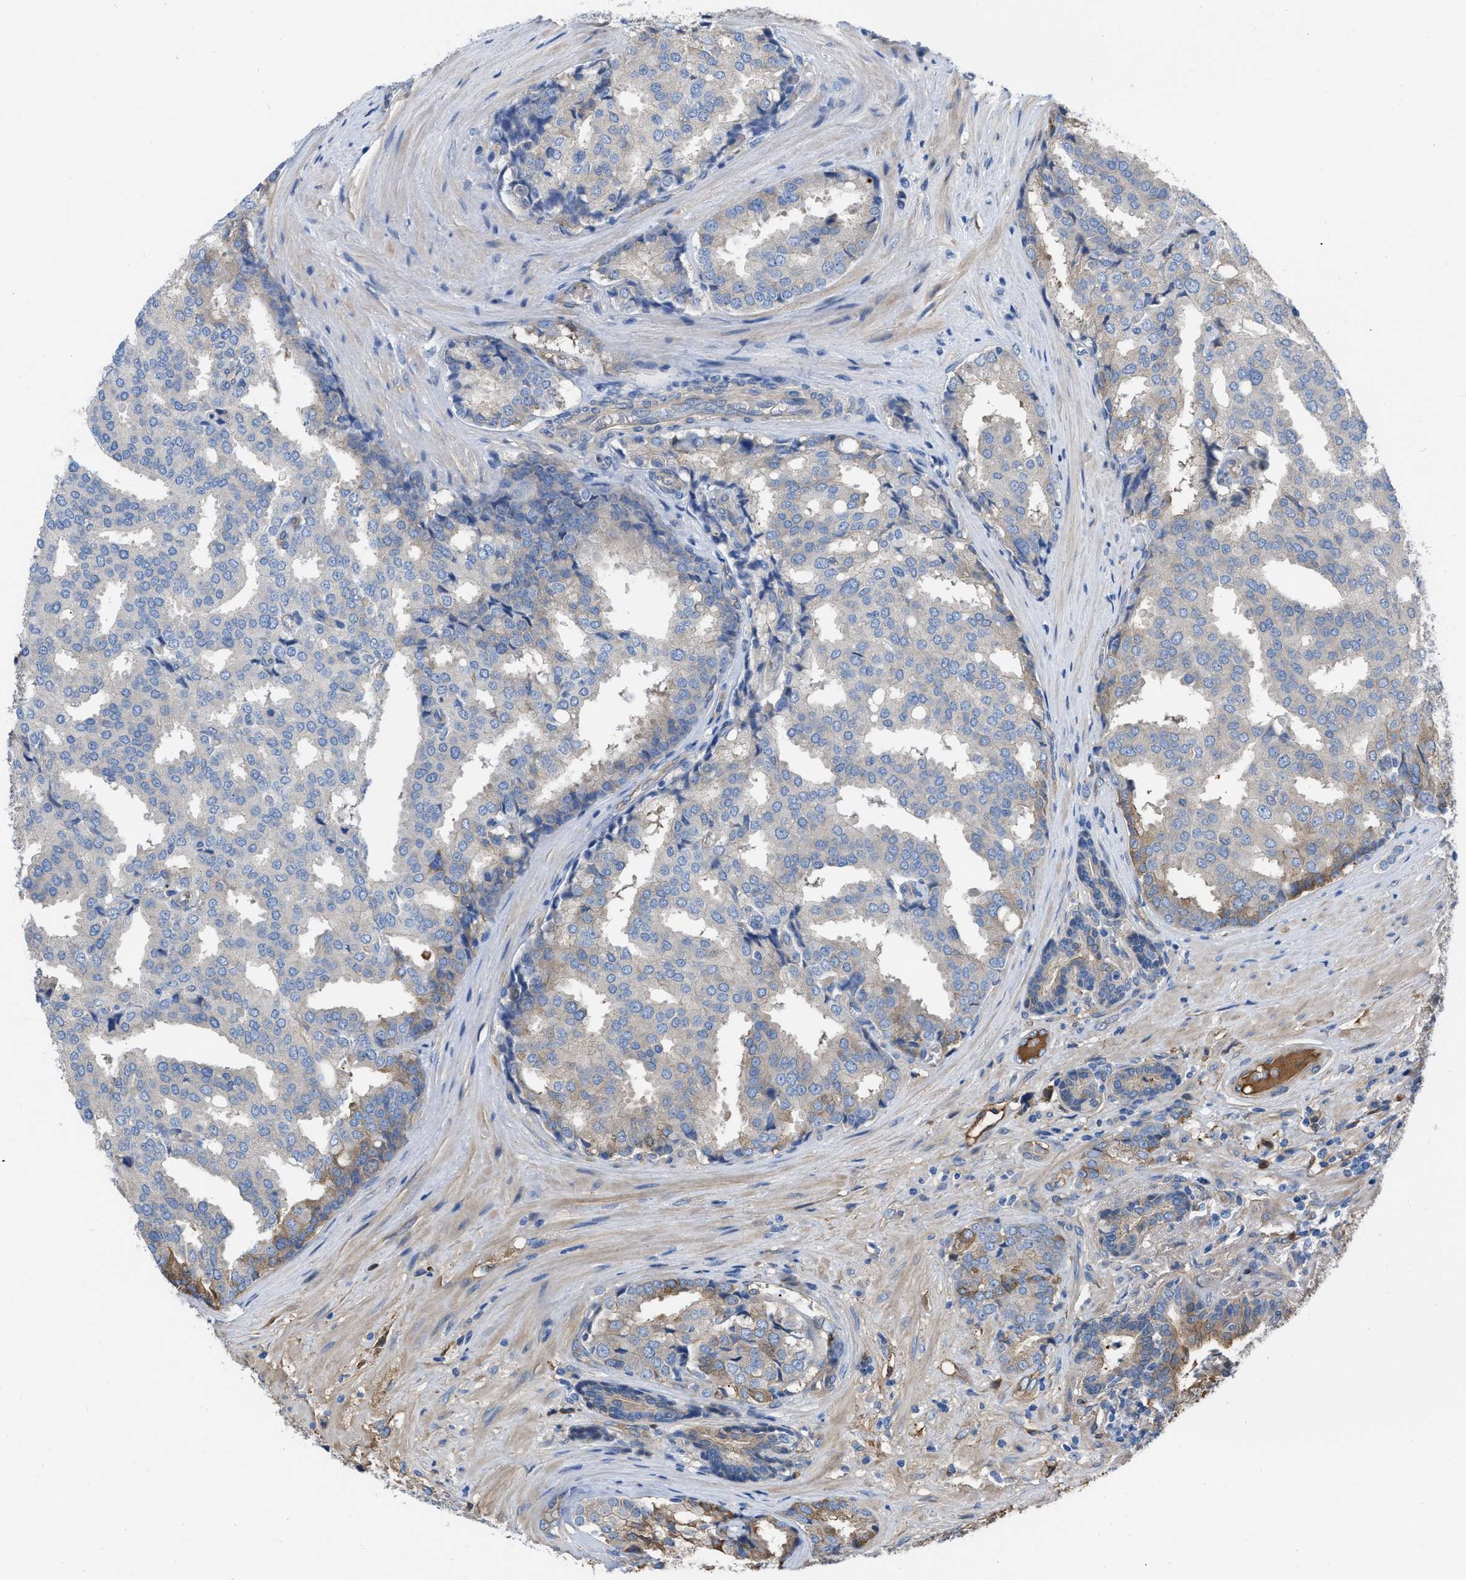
{"staining": {"intensity": "weak", "quantity": "<25%", "location": "cytoplasmic/membranous"}, "tissue": "prostate cancer", "cell_type": "Tumor cells", "image_type": "cancer", "snomed": [{"axis": "morphology", "description": "Adenocarcinoma, High grade"}, {"axis": "topography", "description": "Prostate"}], "caption": "Immunohistochemistry (IHC) of human prostate cancer demonstrates no expression in tumor cells. Brightfield microscopy of immunohistochemistry stained with DAB (3,3'-diaminobenzidine) (brown) and hematoxylin (blue), captured at high magnification.", "gene": "TRIOBP", "patient": {"sex": "male", "age": 50}}